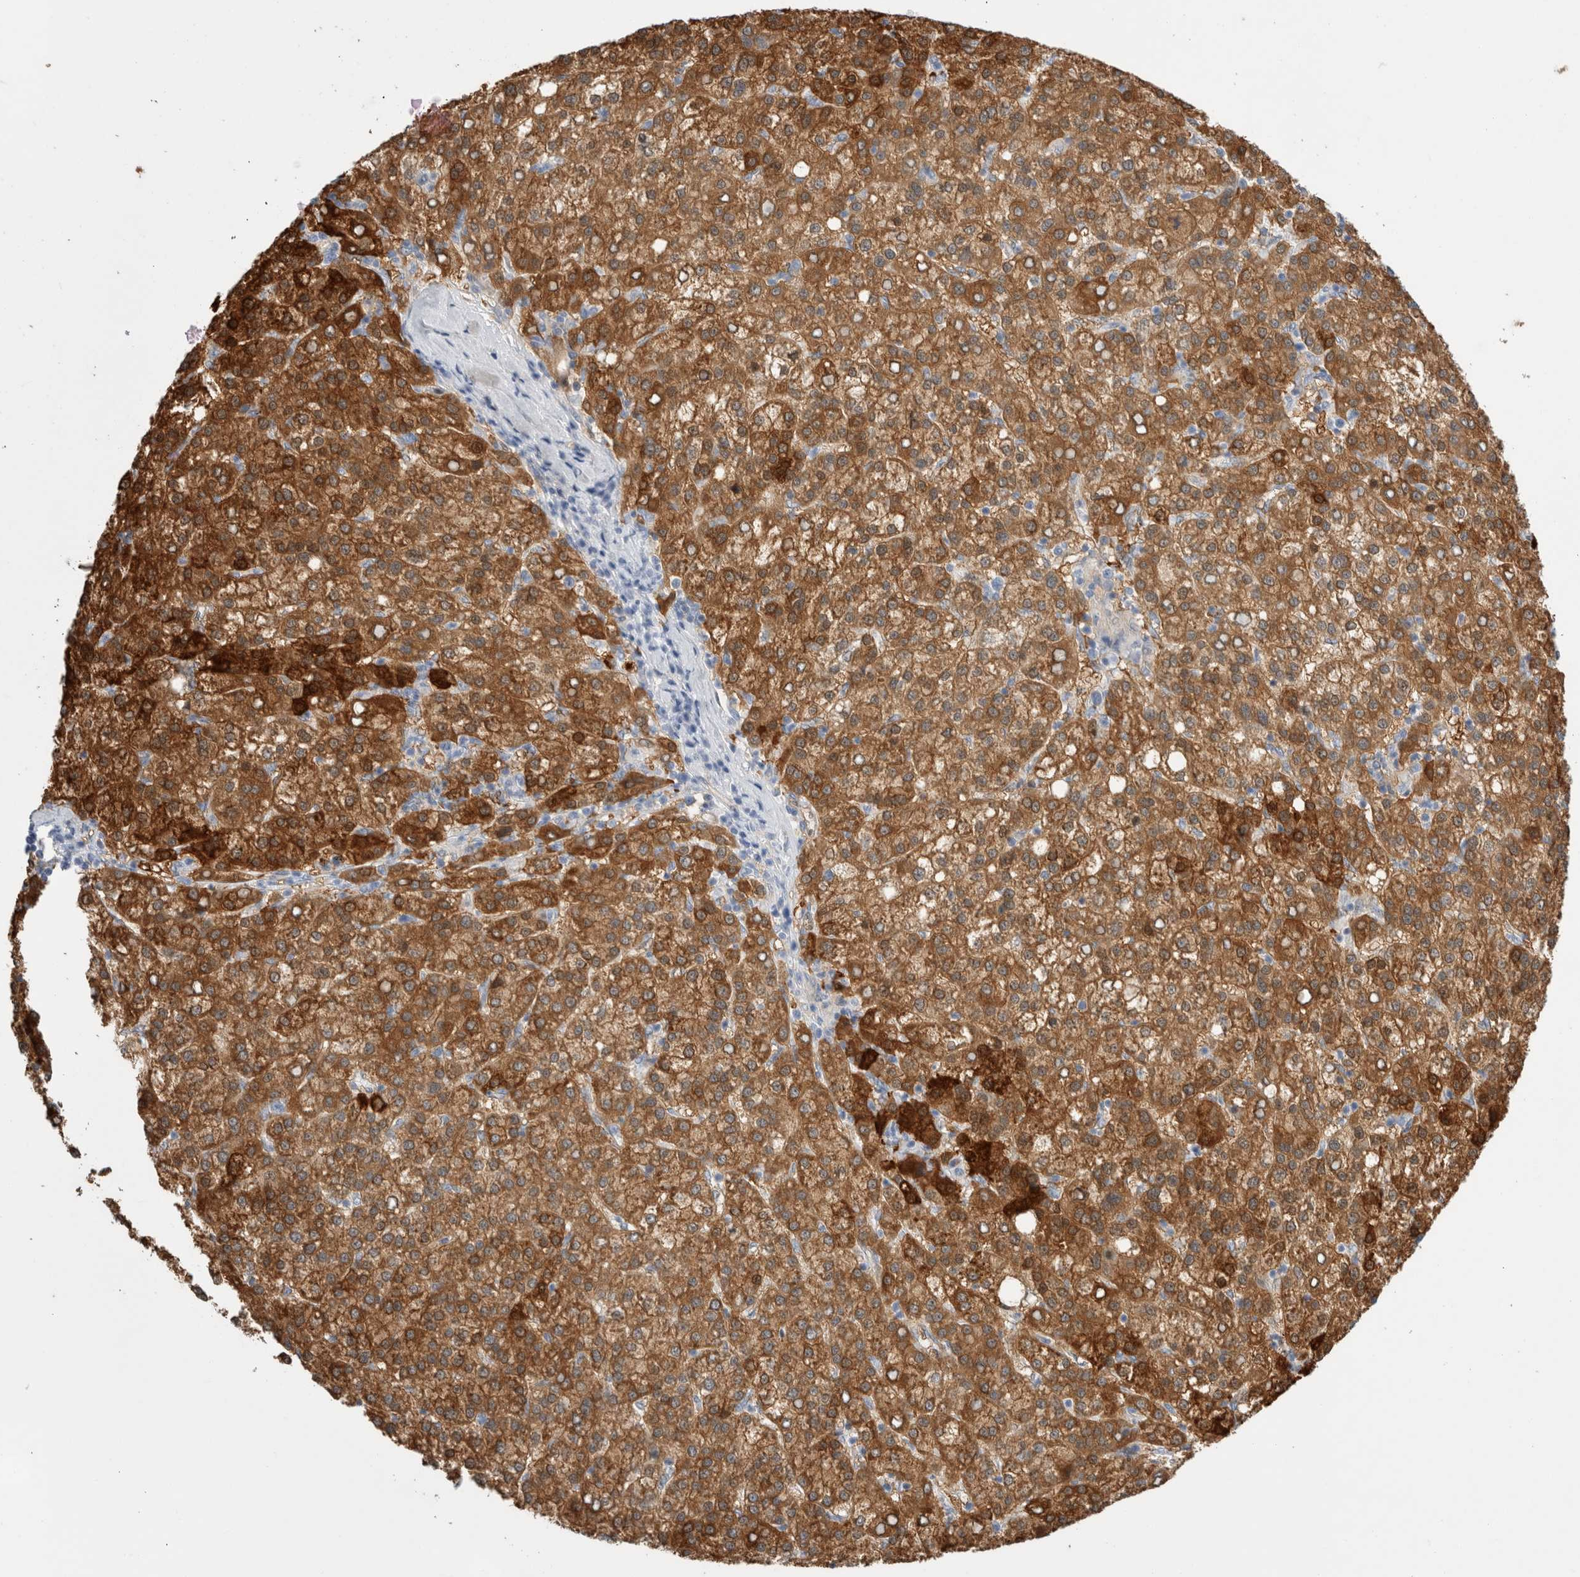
{"staining": {"intensity": "moderate", "quantity": ">75%", "location": "cytoplasmic/membranous"}, "tissue": "liver cancer", "cell_type": "Tumor cells", "image_type": "cancer", "snomed": [{"axis": "morphology", "description": "Carcinoma, Hepatocellular, NOS"}, {"axis": "topography", "description": "Liver"}], "caption": "Immunohistochemistry staining of liver cancer (hepatocellular carcinoma), which displays medium levels of moderate cytoplasmic/membranous expression in about >75% of tumor cells indicating moderate cytoplasmic/membranous protein positivity. The staining was performed using DAB (brown) for protein detection and nuclei were counterstained in hematoxylin (blue).", "gene": "NAPEPLD", "patient": {"sex": "female", "age": 58}}